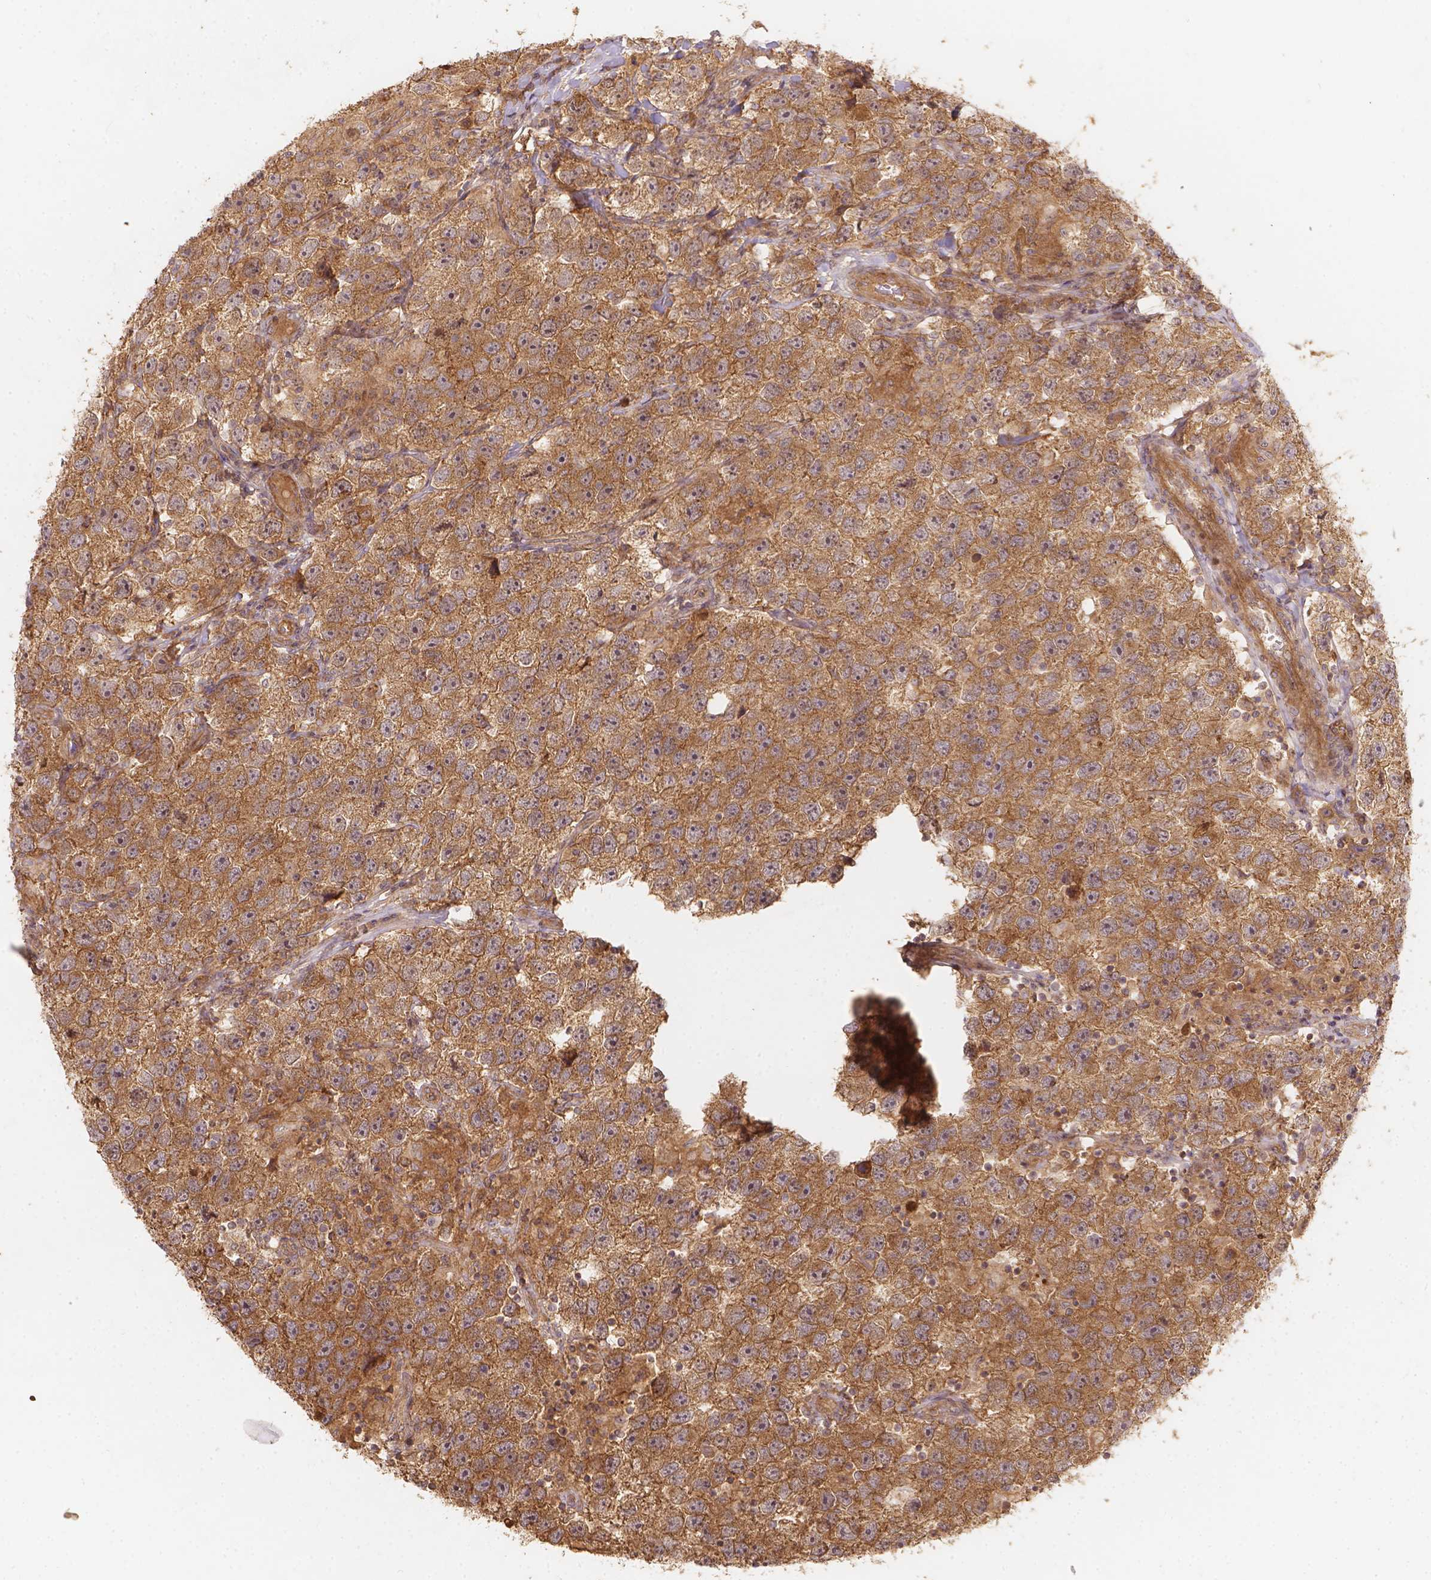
{"staining": {"intensity": "moderate", "quantity": ">75%", "location": "cytoplasmic/membranous"}, "tissue": "testis cancer", "cell_type": "Tumor cells", "image_type": "cancer", "snomed": [{"axis": "morphology", "description": "Seminoma, NOS"}, {"axis": "topography", "description": "Testis"}], "caption": "DAB (3,3'-diaminobenzidine) immunohistochemical staining of human seminoma (testis) reveals moderate cytoplasmic/membranous protein expression in about >75% of tumor cells.", "gene": "XPR1", "patient": {"sex": "male", "age": 26}}